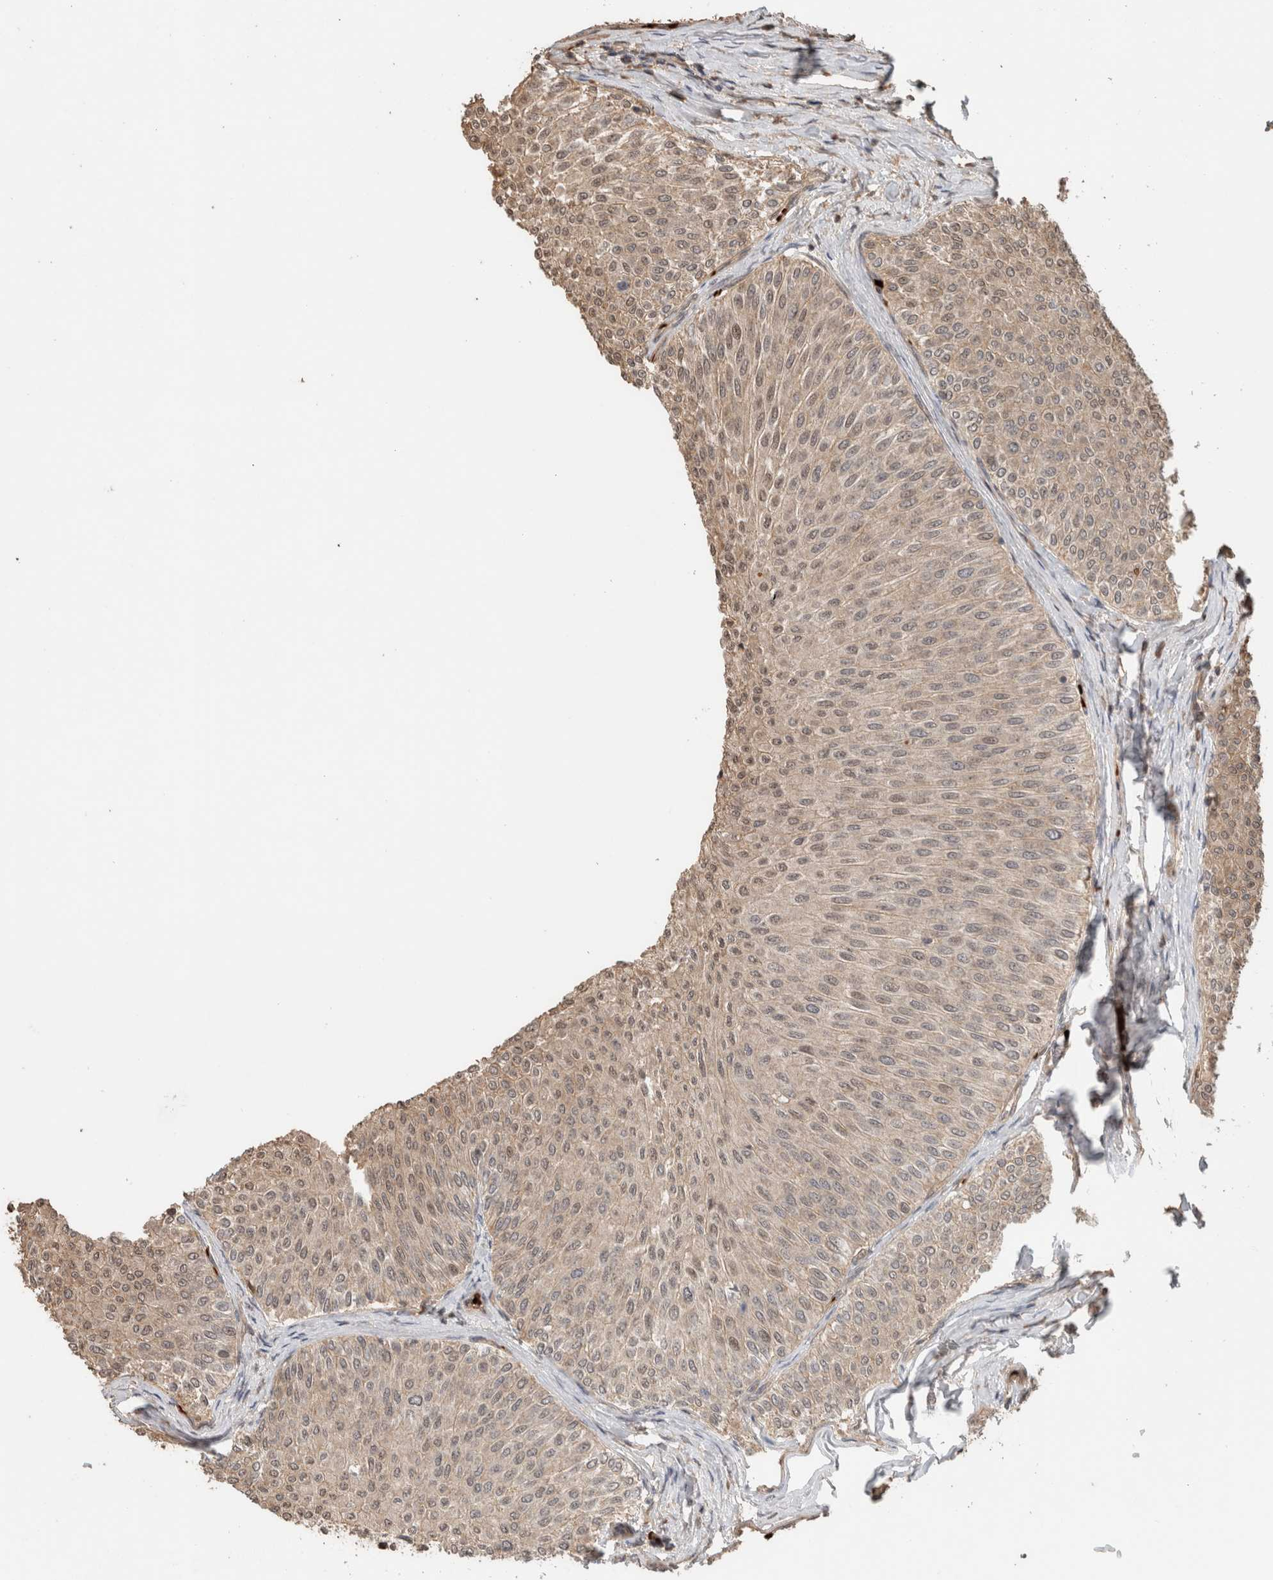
{"staining": {"intensity": "weak", "quantity": ">75%", "location": "cytoplasmic/membranous,nuclear"}, "tissue": "urothelial cancer", "cell_type": "Tumor cells", "image_type": "cancer", "snomed": [{"axis": "morphology", "description": "Urothelial carcinoma, Low grade"}, {"axis": "topography", "description": "Urinary bladder"}], "caption": "Tumor cells exhibit low levels of weak cytoplasmic/membranous and nuclear staining in approximately >75% of cells in human urothelial cancer.", "gene": "OTUD6B", "patient": {"sex": "male", "age": 78}}